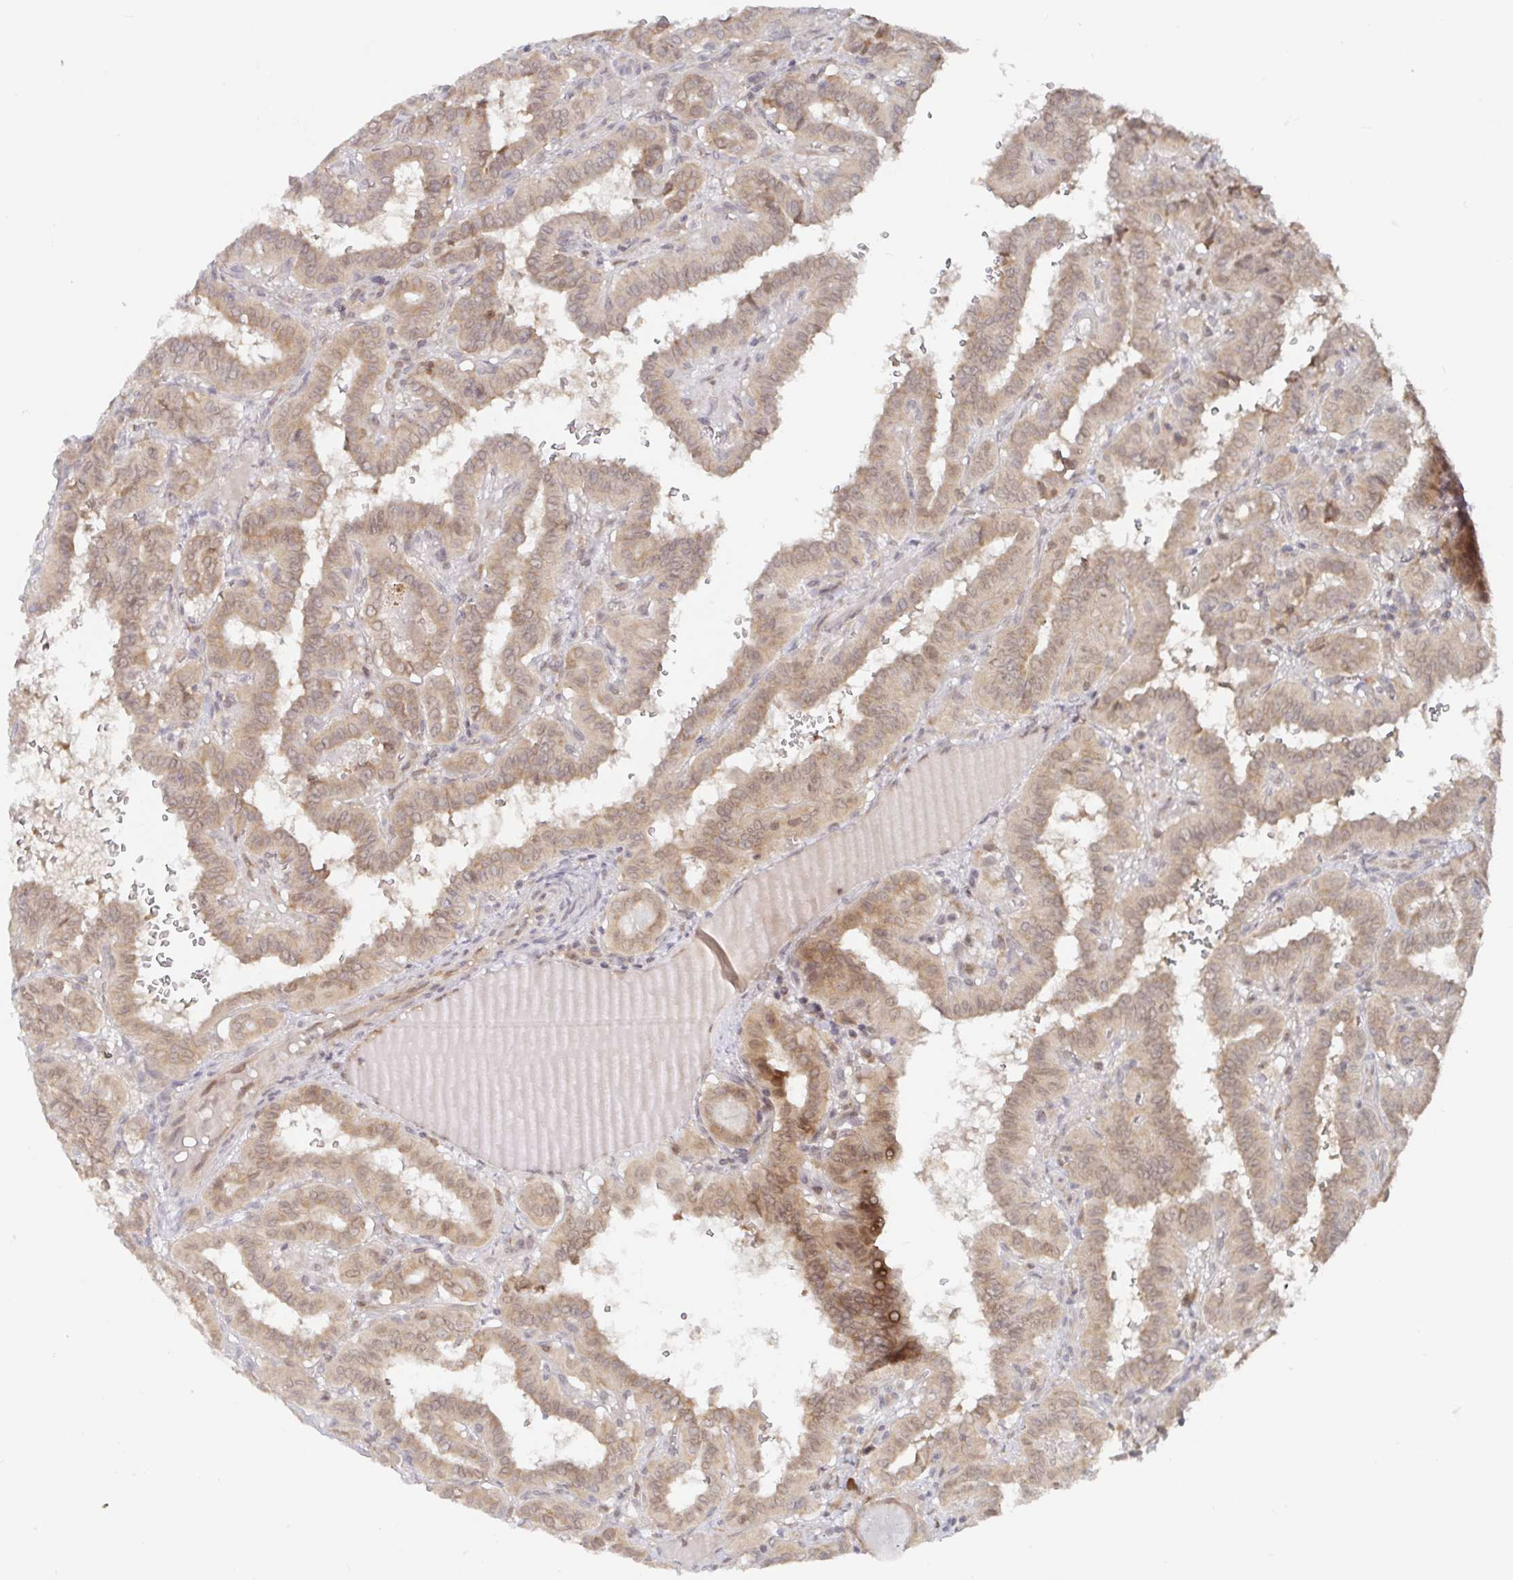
{"staining": {"intensity": "weak", "quantity": ">75%", "location": "cytoplasmic/membranous"}, "tissue": "thyroid cancer", "cell_type": "Tumor cells", "image_type": "cancer", "snomed": [{"axis": "morphology", "description": "Papillary adenocarcinoma, NOS"}, {"axis": "topography", "description": "Thyroid gland"}], "caption": "Human thyroid cancer stained with a brown dye reveals weak cytoplasmic/membranous positive expression in about >75% of tumor cells.", "gene": "ALG1", "patient": {"sex": "female", "age": 21}}